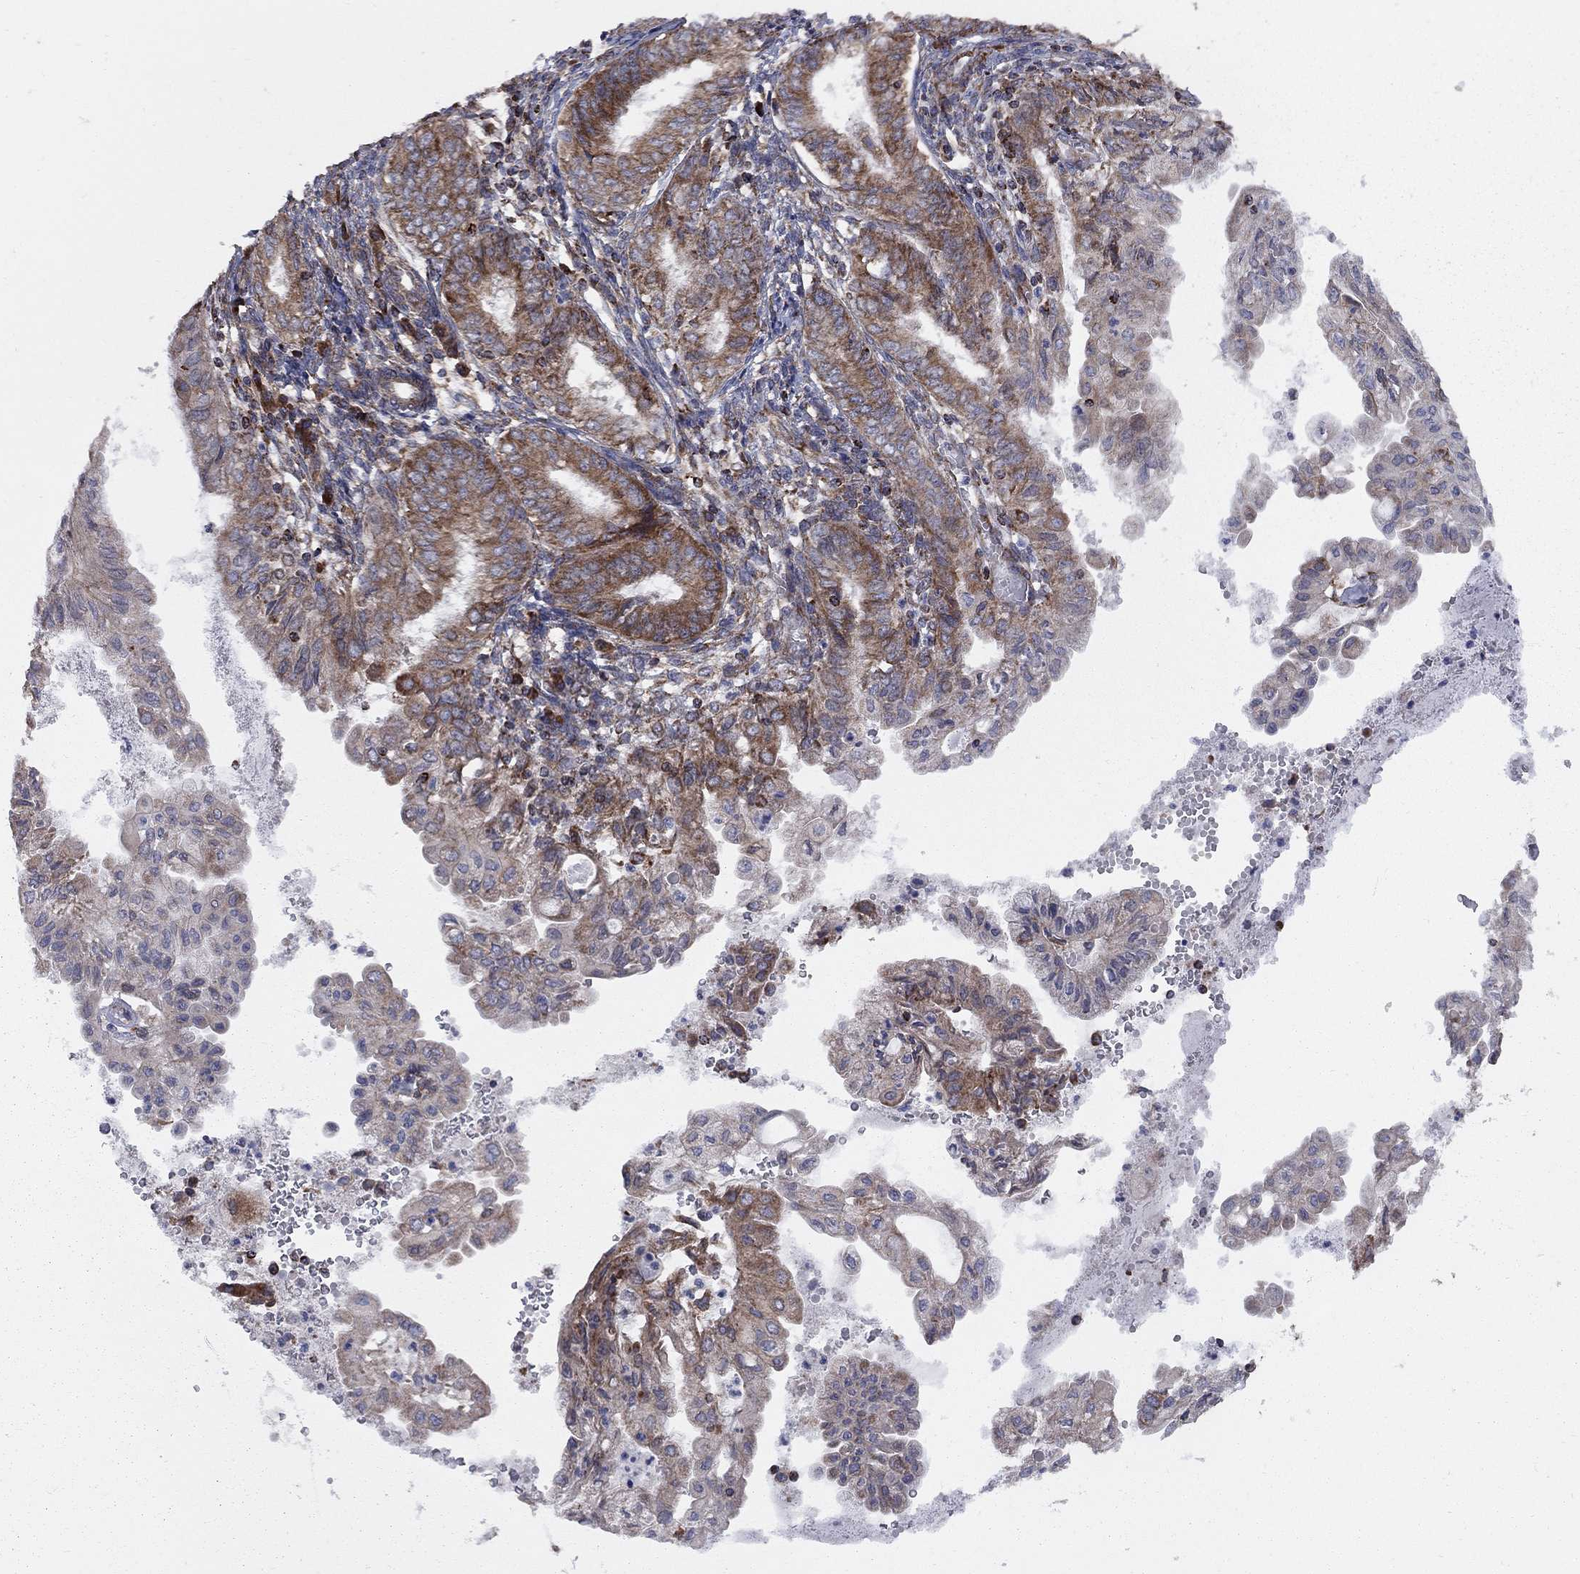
{"staining": {"intensity": "moderate", "quantity": "25%-75%", "location": "cytoplasmic/membranous"}, "tissue": "endometrial cancer", "cell_type": "Tumor cells", "image_type": "cancer", "snomed": [{"axis": "morphology", "description": "Adenocarcinoma, NOS"}, {"axis": "topography", "description": "Endometrium"}], "caption": "This image exhibits immunohistochemistry (IHC) staining of endometrial adenocarcinoma, with medium moderate cytoplasmic/membranous positivity in approximately 25%-75% of tumor cells.", "gene": "CLPTM1", "patient": {"sex": "female", "age": 68}}